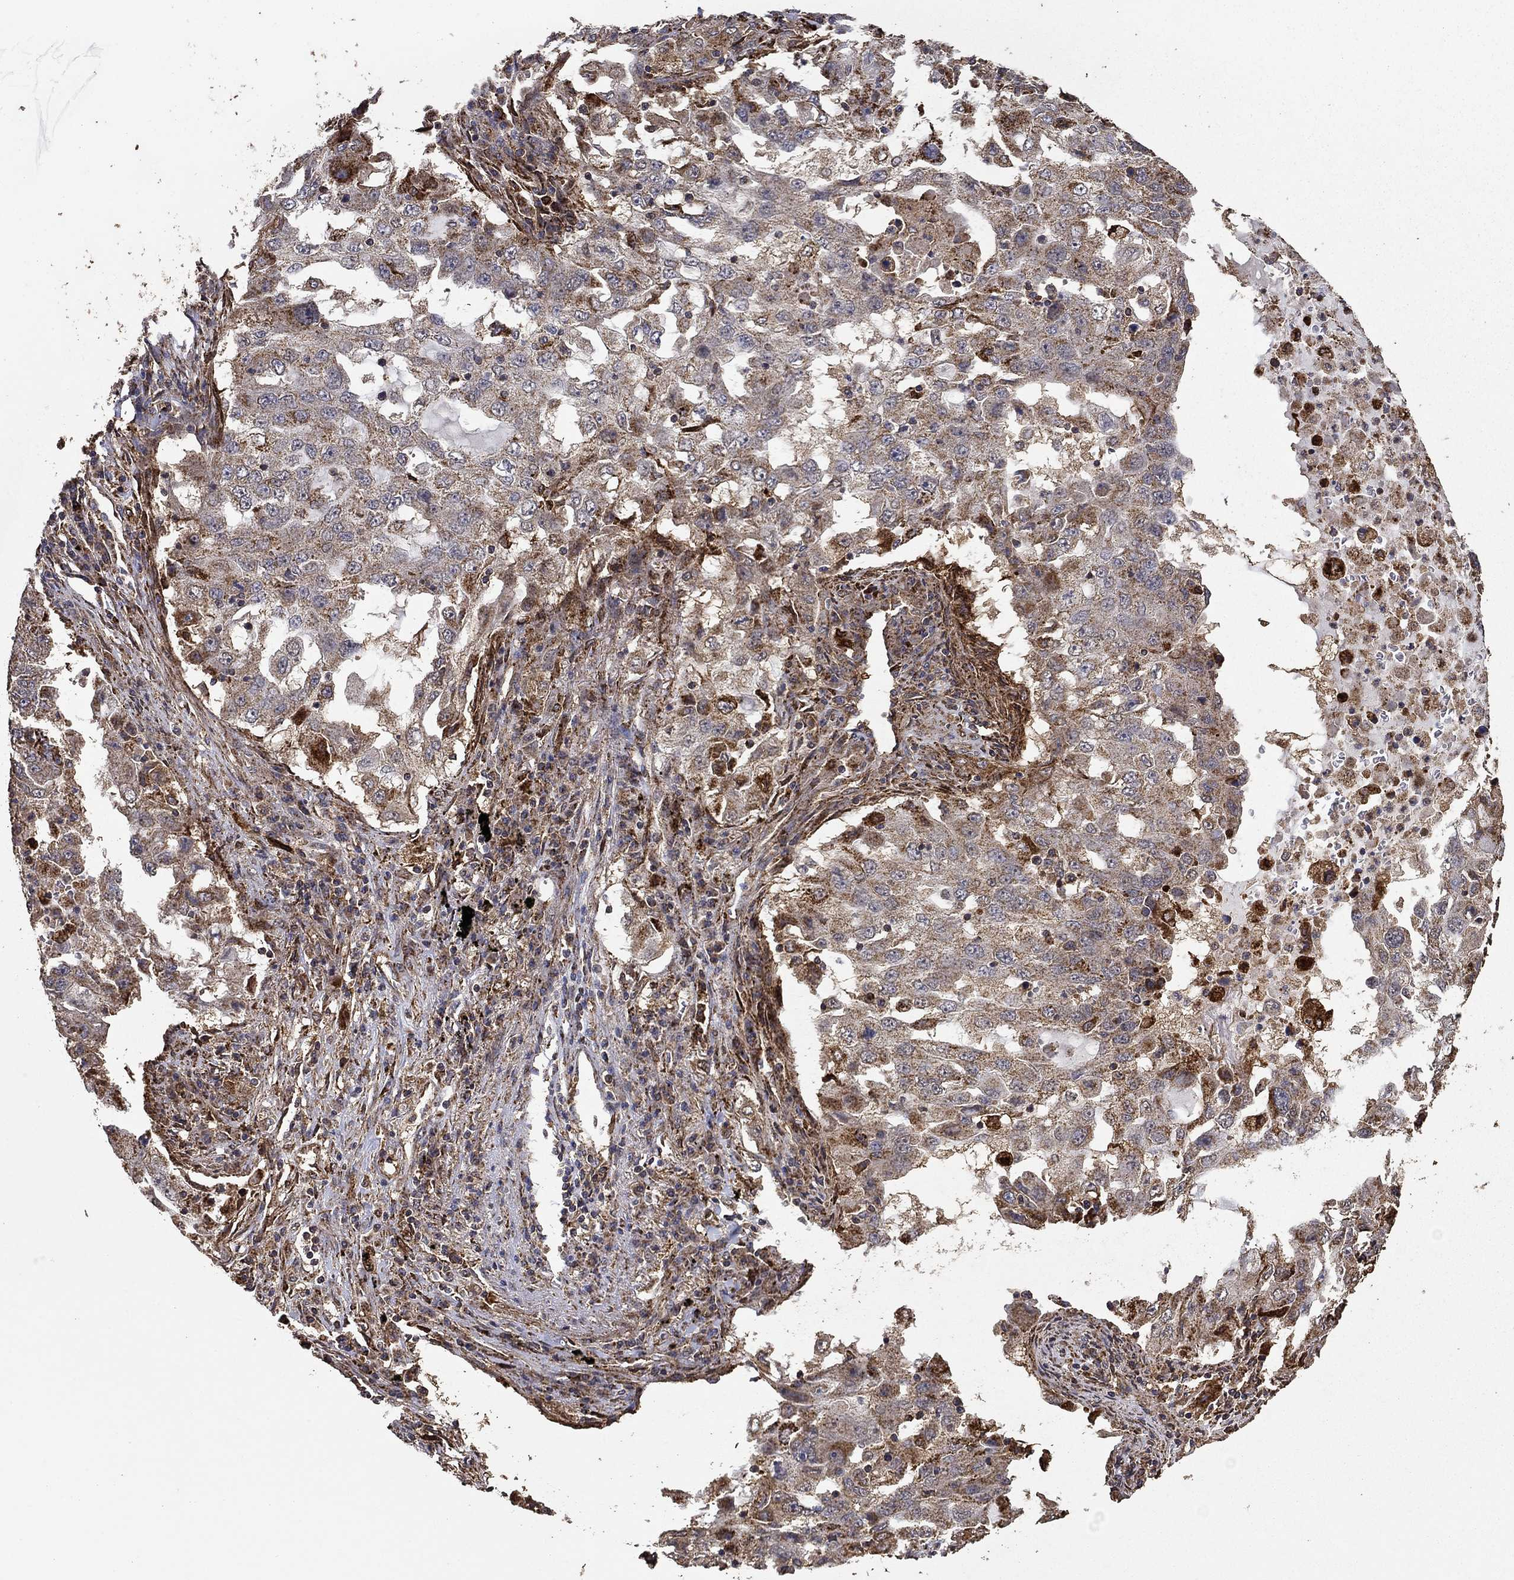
{"staining": {"intensity": "moderate", "quantity": "25%-75%", "location": "cytoplasmic/membranous"}, "tissue": "lung cancer", "cell_type": "Tumor cells", "image_type": "cancer", "snomed": [{"axis": "morphology", "description": "Adenocarcinoma, NOS"}, {"axis": "topography", "description": "Lung"}], "caption": "The histopathology image exhibits a brown stain indicating the presence of a protein in the cytoplasmic/membranous of tumor cells in lung cancer (adenocarcinoma).", "gene": "IFRD1", "patient": {"sex": "female", "age": 61}}